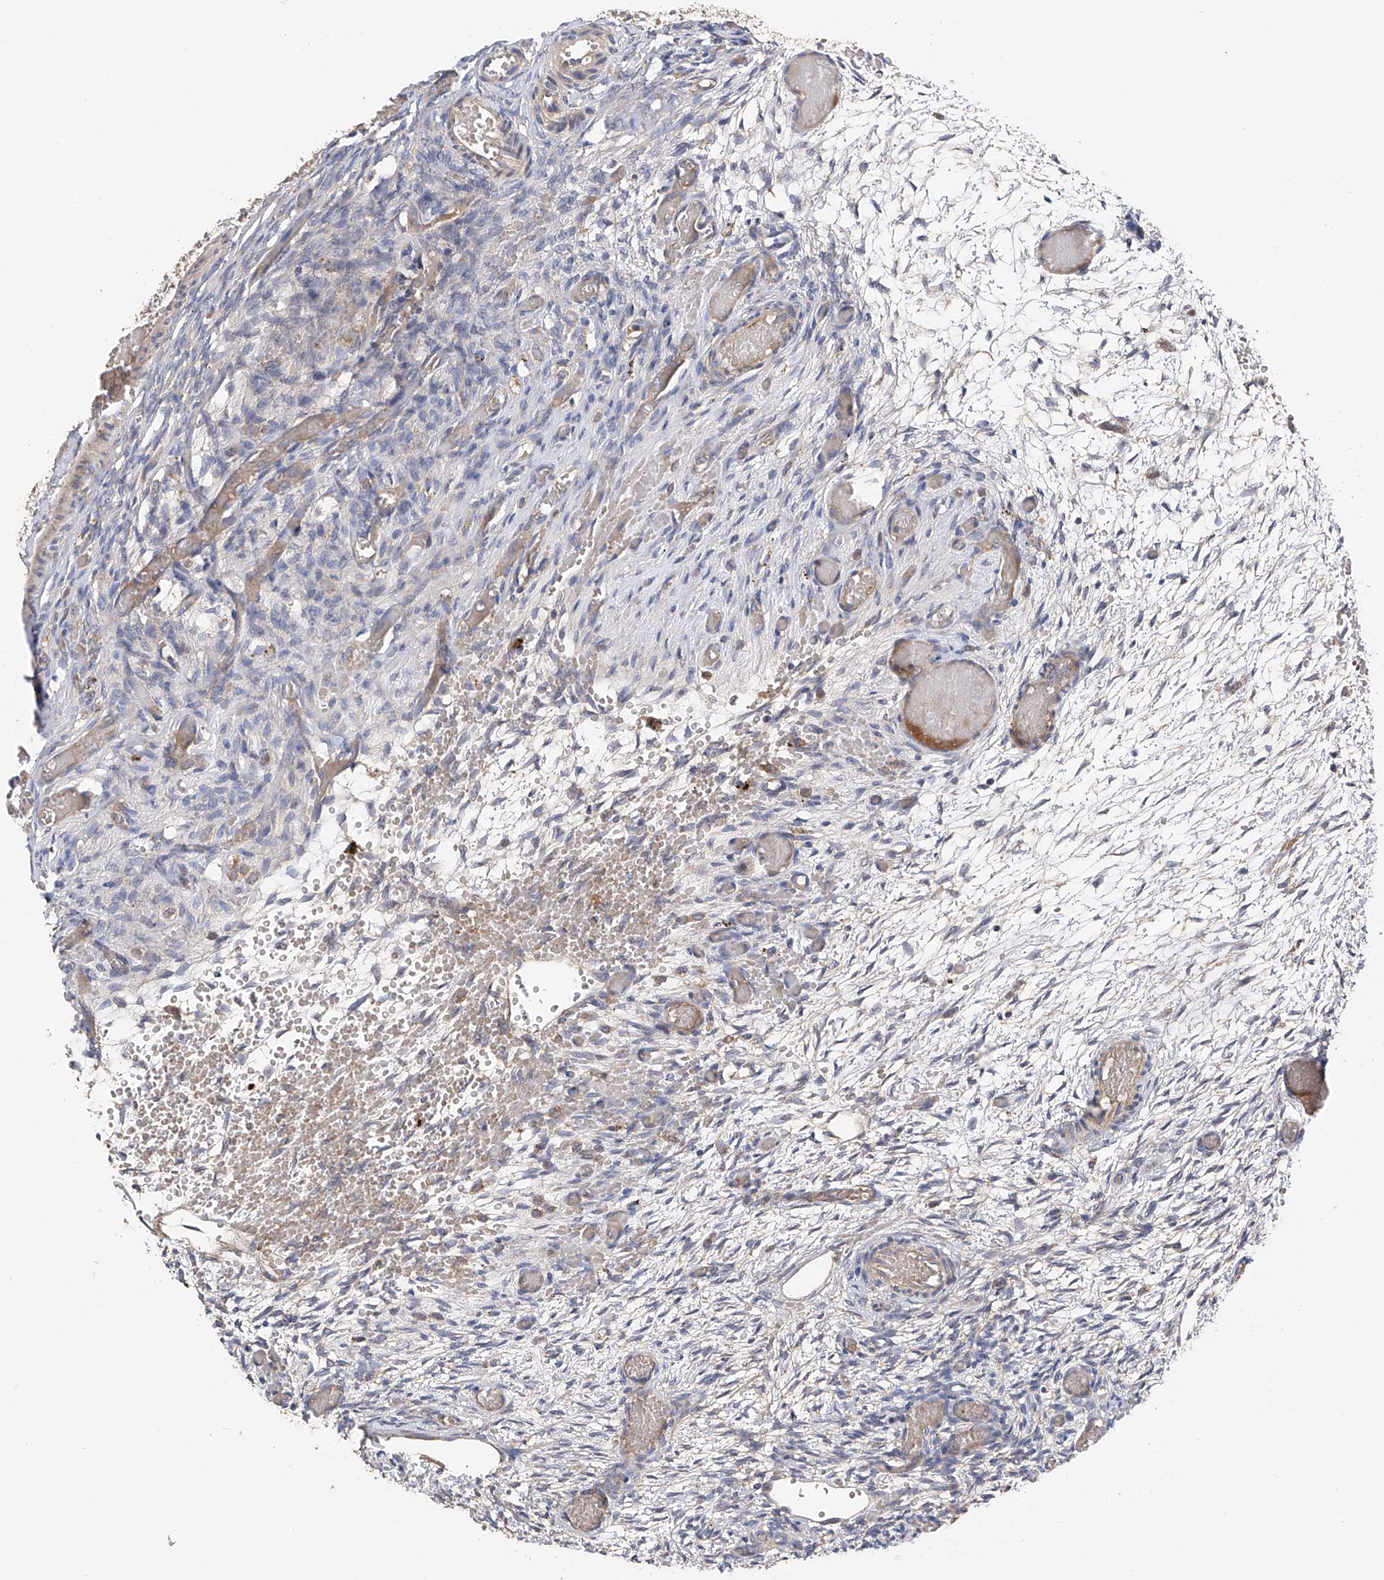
{"staining": {"intensity": "weak", "quantity": "<25%", "location": "cytoplasmic/membranous"}, "tissue": "ovary", "cell_type": "Ovarian stroma cells", "image_type": "normal", "snomed": [{"axis": "morphology", "description": "Adenocarcinoma, NOS"}, {"axis": "topography", "description": "Endometrium"}], "caption": "This is an immunohistochemistry (IHC) micrograph of unremarkable human ovary. There is no staining in ovarian stroma cells.", "gene": "PTK2", "patient": {"sex": "female", "age": 32}}